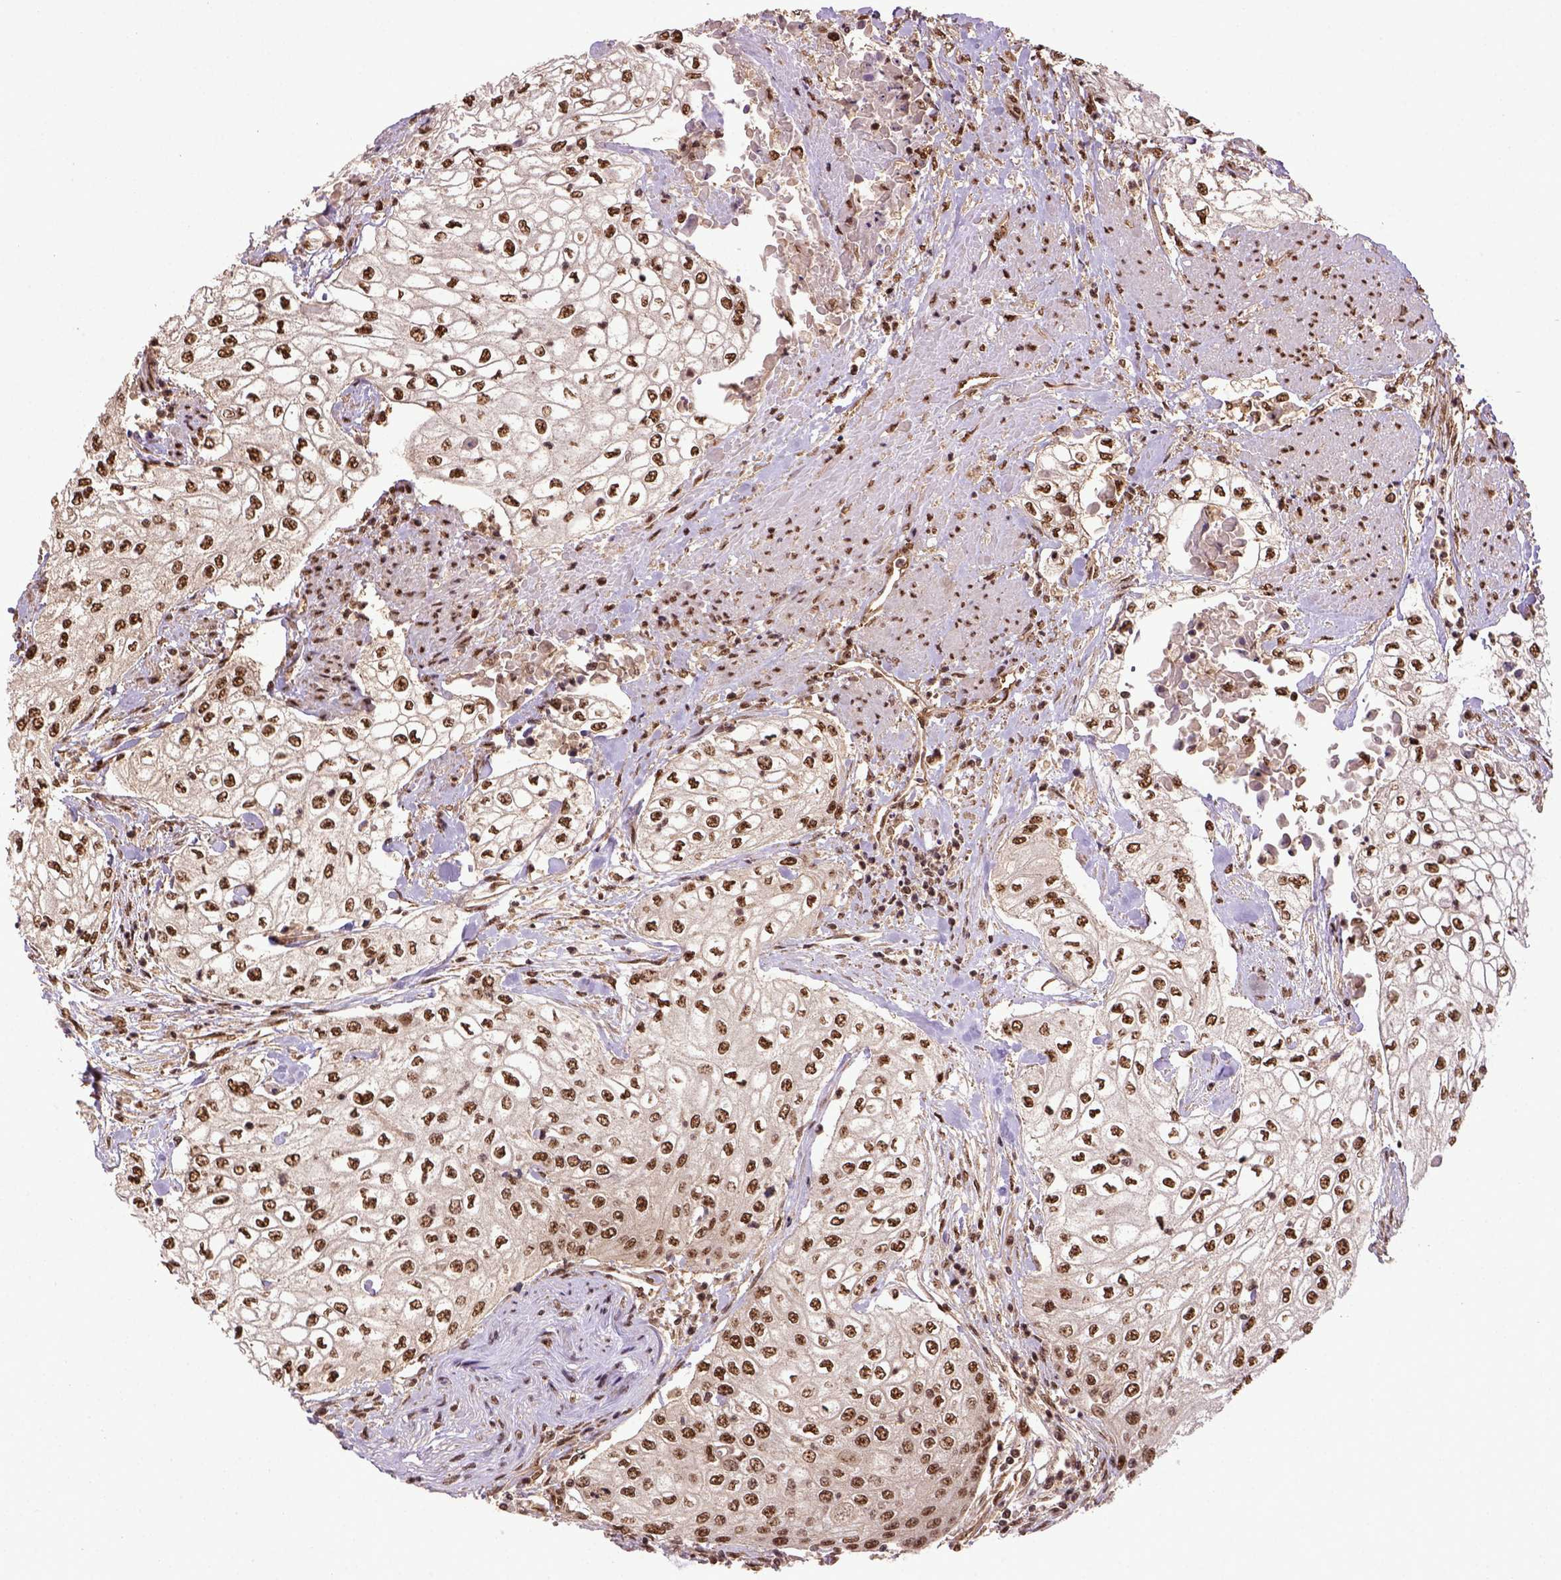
{"staining": {"intensity": "strong", "quantity": ">75%", "location": "nuclear"}, "tissue": "urothelial cancer", "cell_type": "Tumor cells", "image_type": "cancer", "snomed": [{"axis": "morphology", "description": "Urothelial carcinoma, High grade"}, {"axis": "topography", "description": "Urinary bladder"}], "caption": "Immunohistochemical staining of high-grade urothelial carcinoma demonstrates high levels of strong nuclear positivity in about >75% of tumor cells. Nuclei are stained in blue.", "gene": "PPIG", "patient": {"sex": "male", "age": 62}}